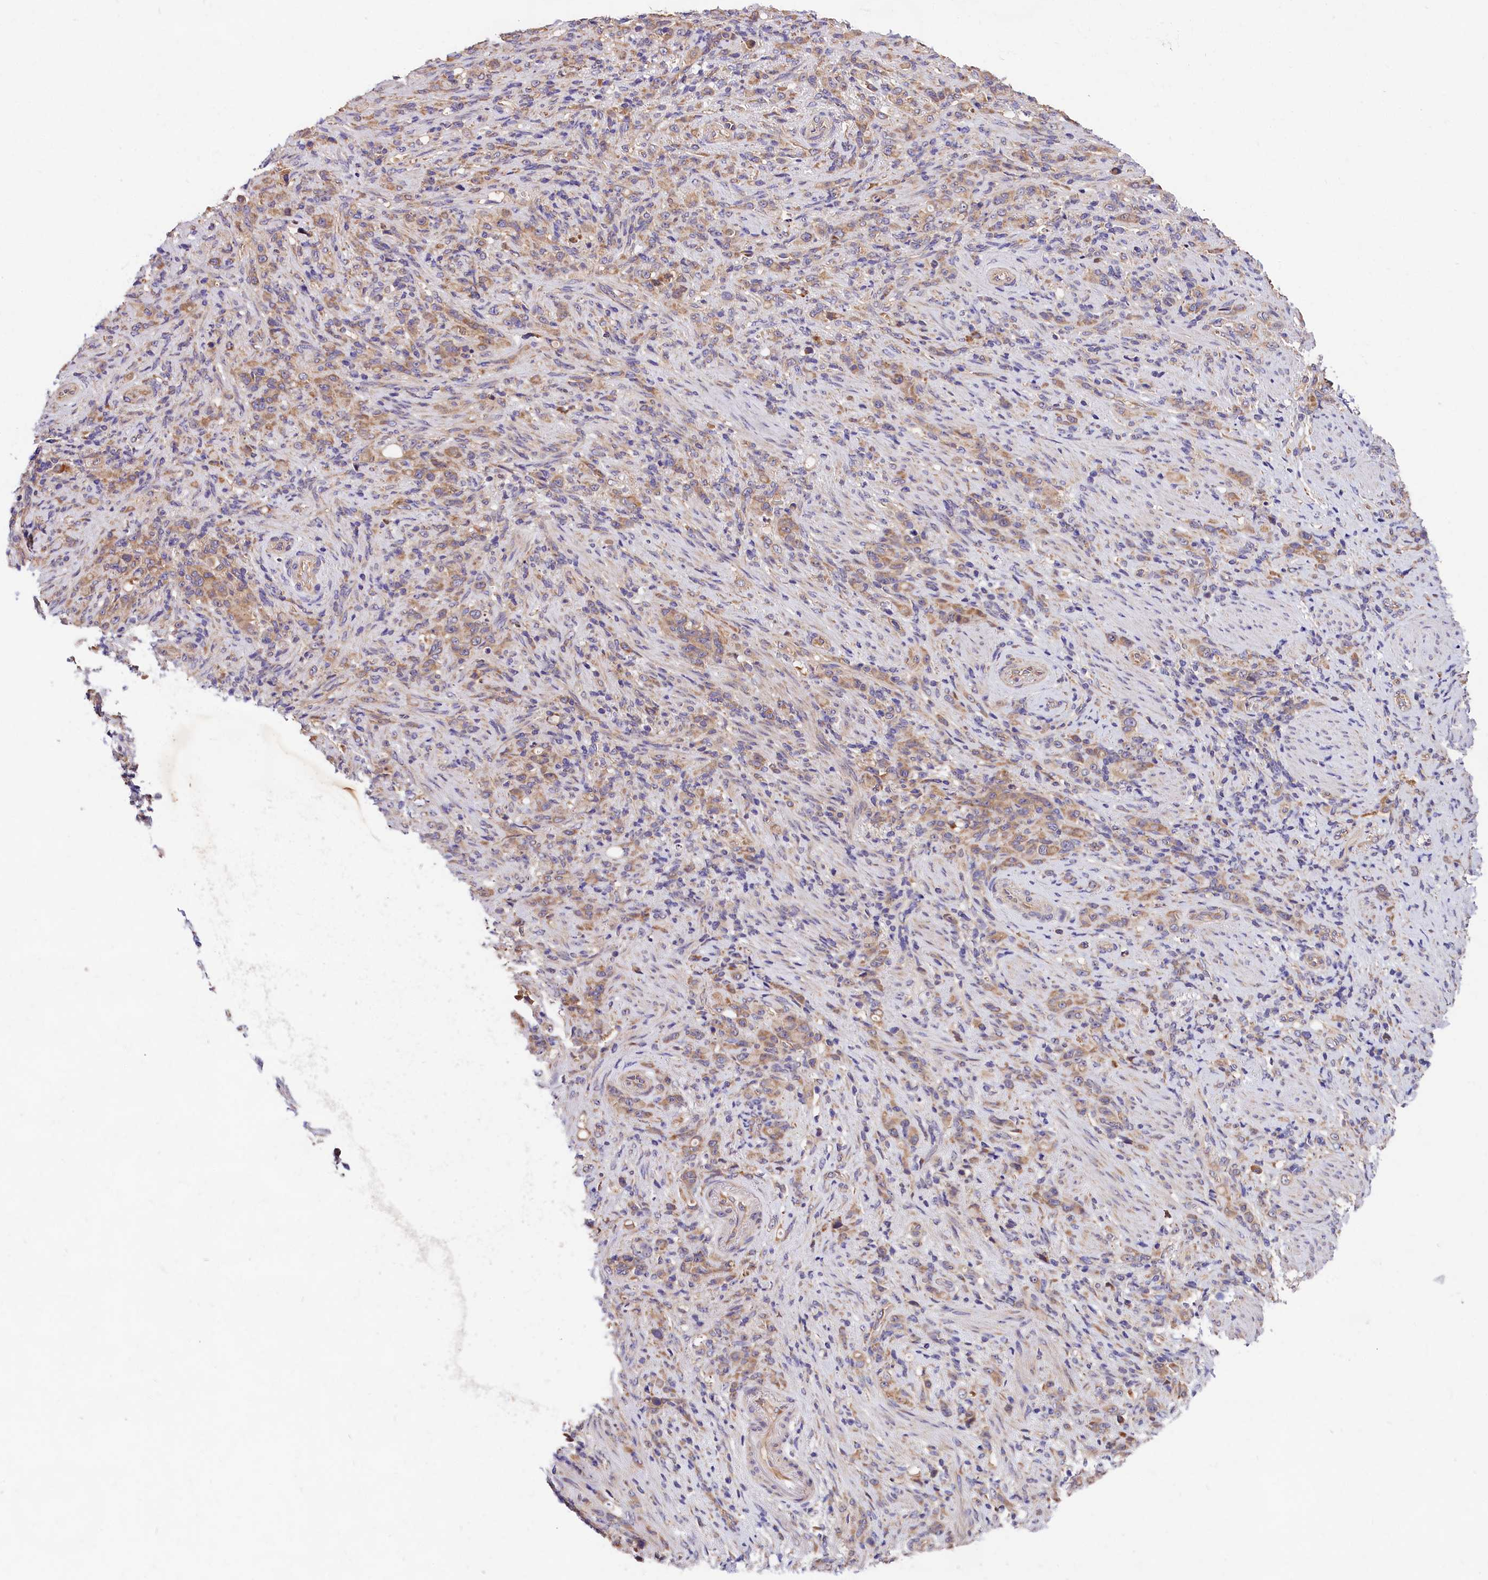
{"staining": {"intensity": "weak", "quantity": ">75%", "location": "cytoplasmic/membranous"}, "tissue": "stomach cancer", "cell_type": "Tumor cells", "image_type": "cancer", "snomed": [{"axis": "morphology", "description": "Adenocarcinoma, NOS"}, {"axis": "topography", "description": "Stomach"}], "caption": "Tumor cells reveal low levels of weak cytoplasmic/membranous staining in approximately >75% of cells in stomach adenocarcinoma.", "gene": "SPG11", "patient": {"sex": "female", "age": 79}}